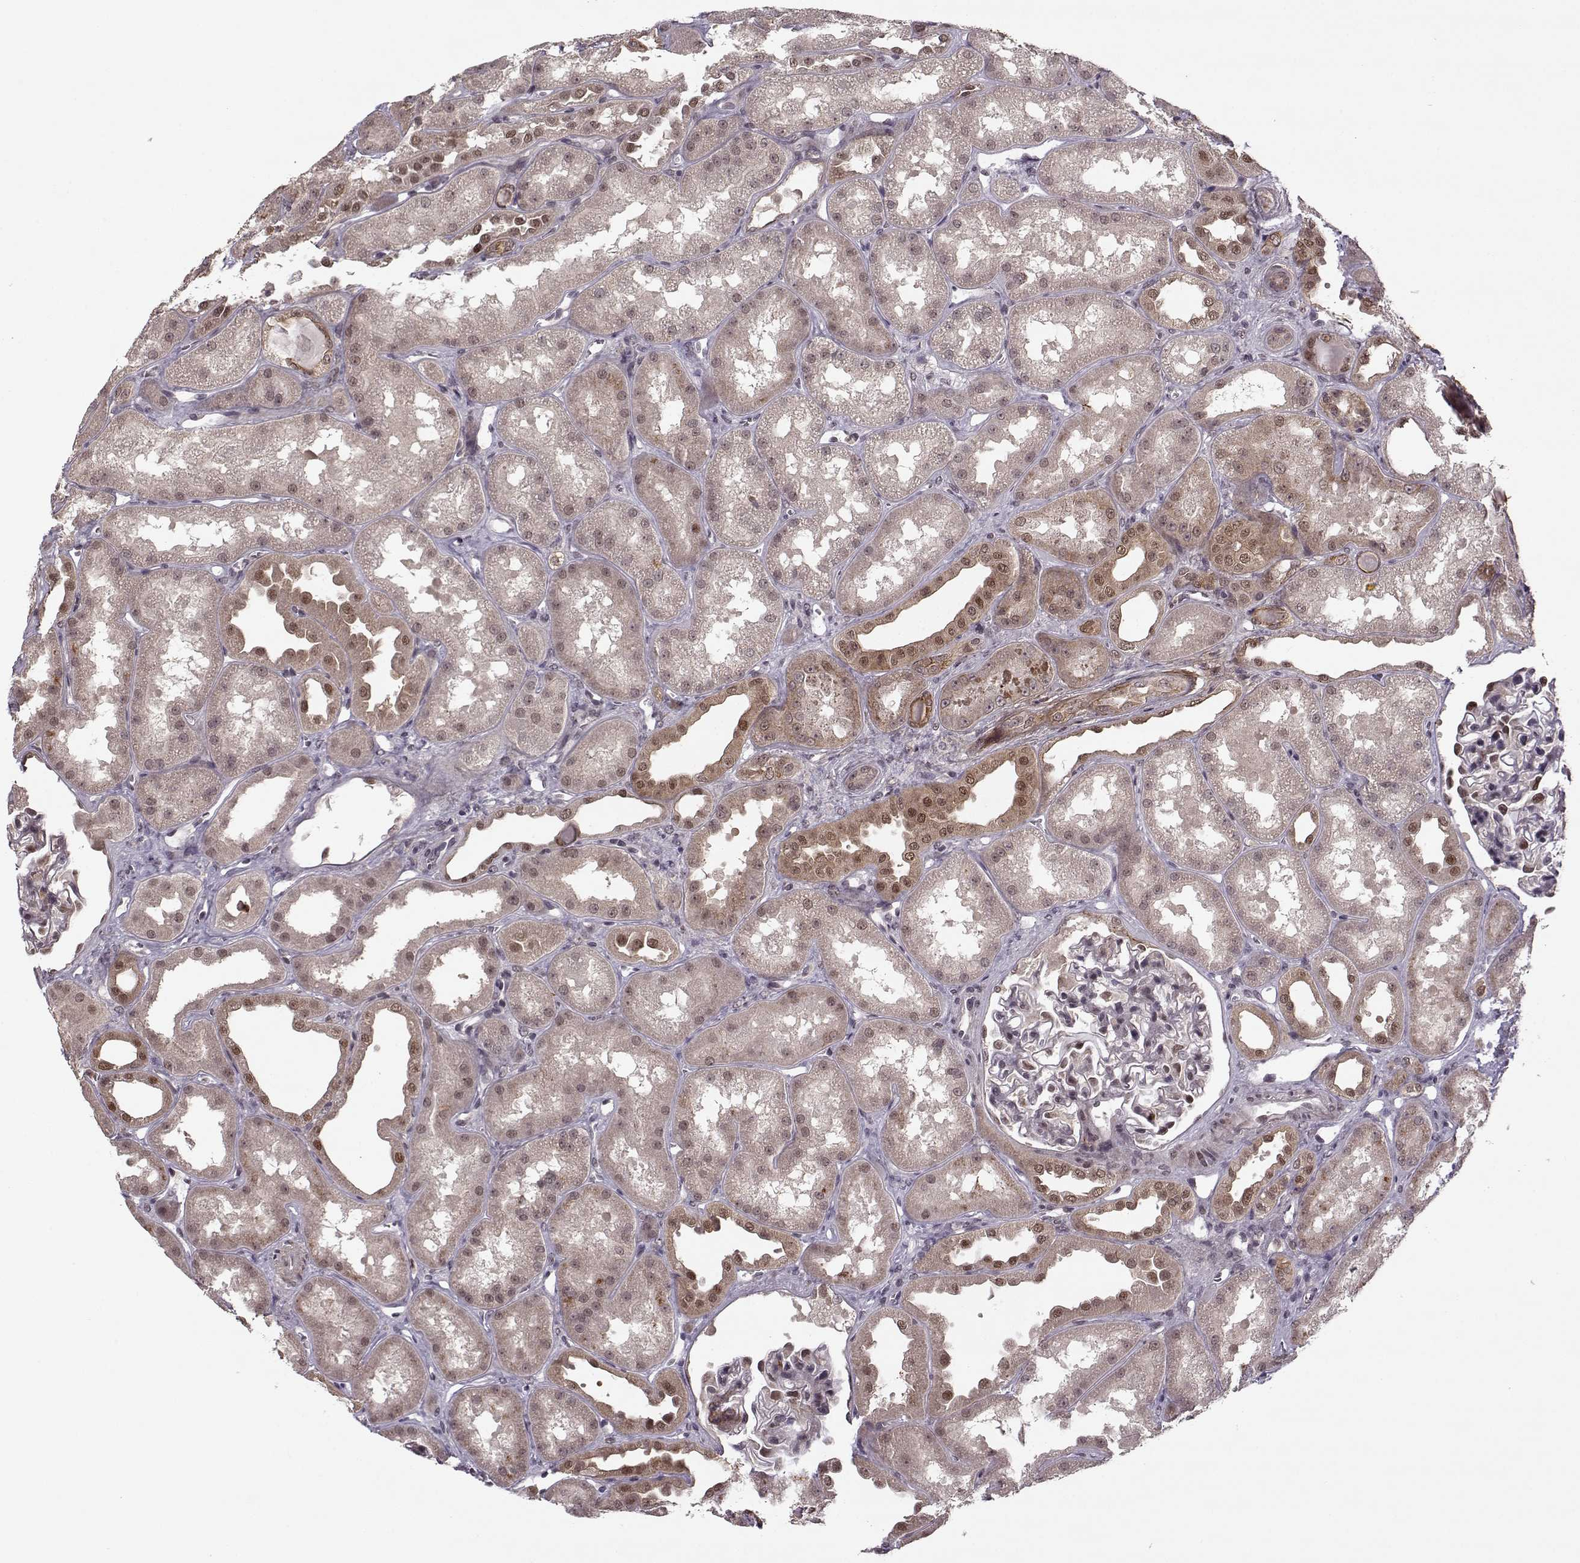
{"staining": {"intensity": "moderate", "quantity": "<25%", "location": "nuclear"}, "tissue": "kidney", "cell_type": "Cells in glomeruli", "image_type": "normal", "snomed": [{"axis": "morphology", "description": "Normal tissue, NOS"}, {"axis": "topography", "description": "Kidney"}], "caption": "IHC photomicrograph of unremarkable human kidney stained for a protein (brown), which displays low levels of moderate nuclear positivity in about <25% of cells in glomeruli.", "gene": "DENND4B", "patient": {"sex": "male", "age": 61}}